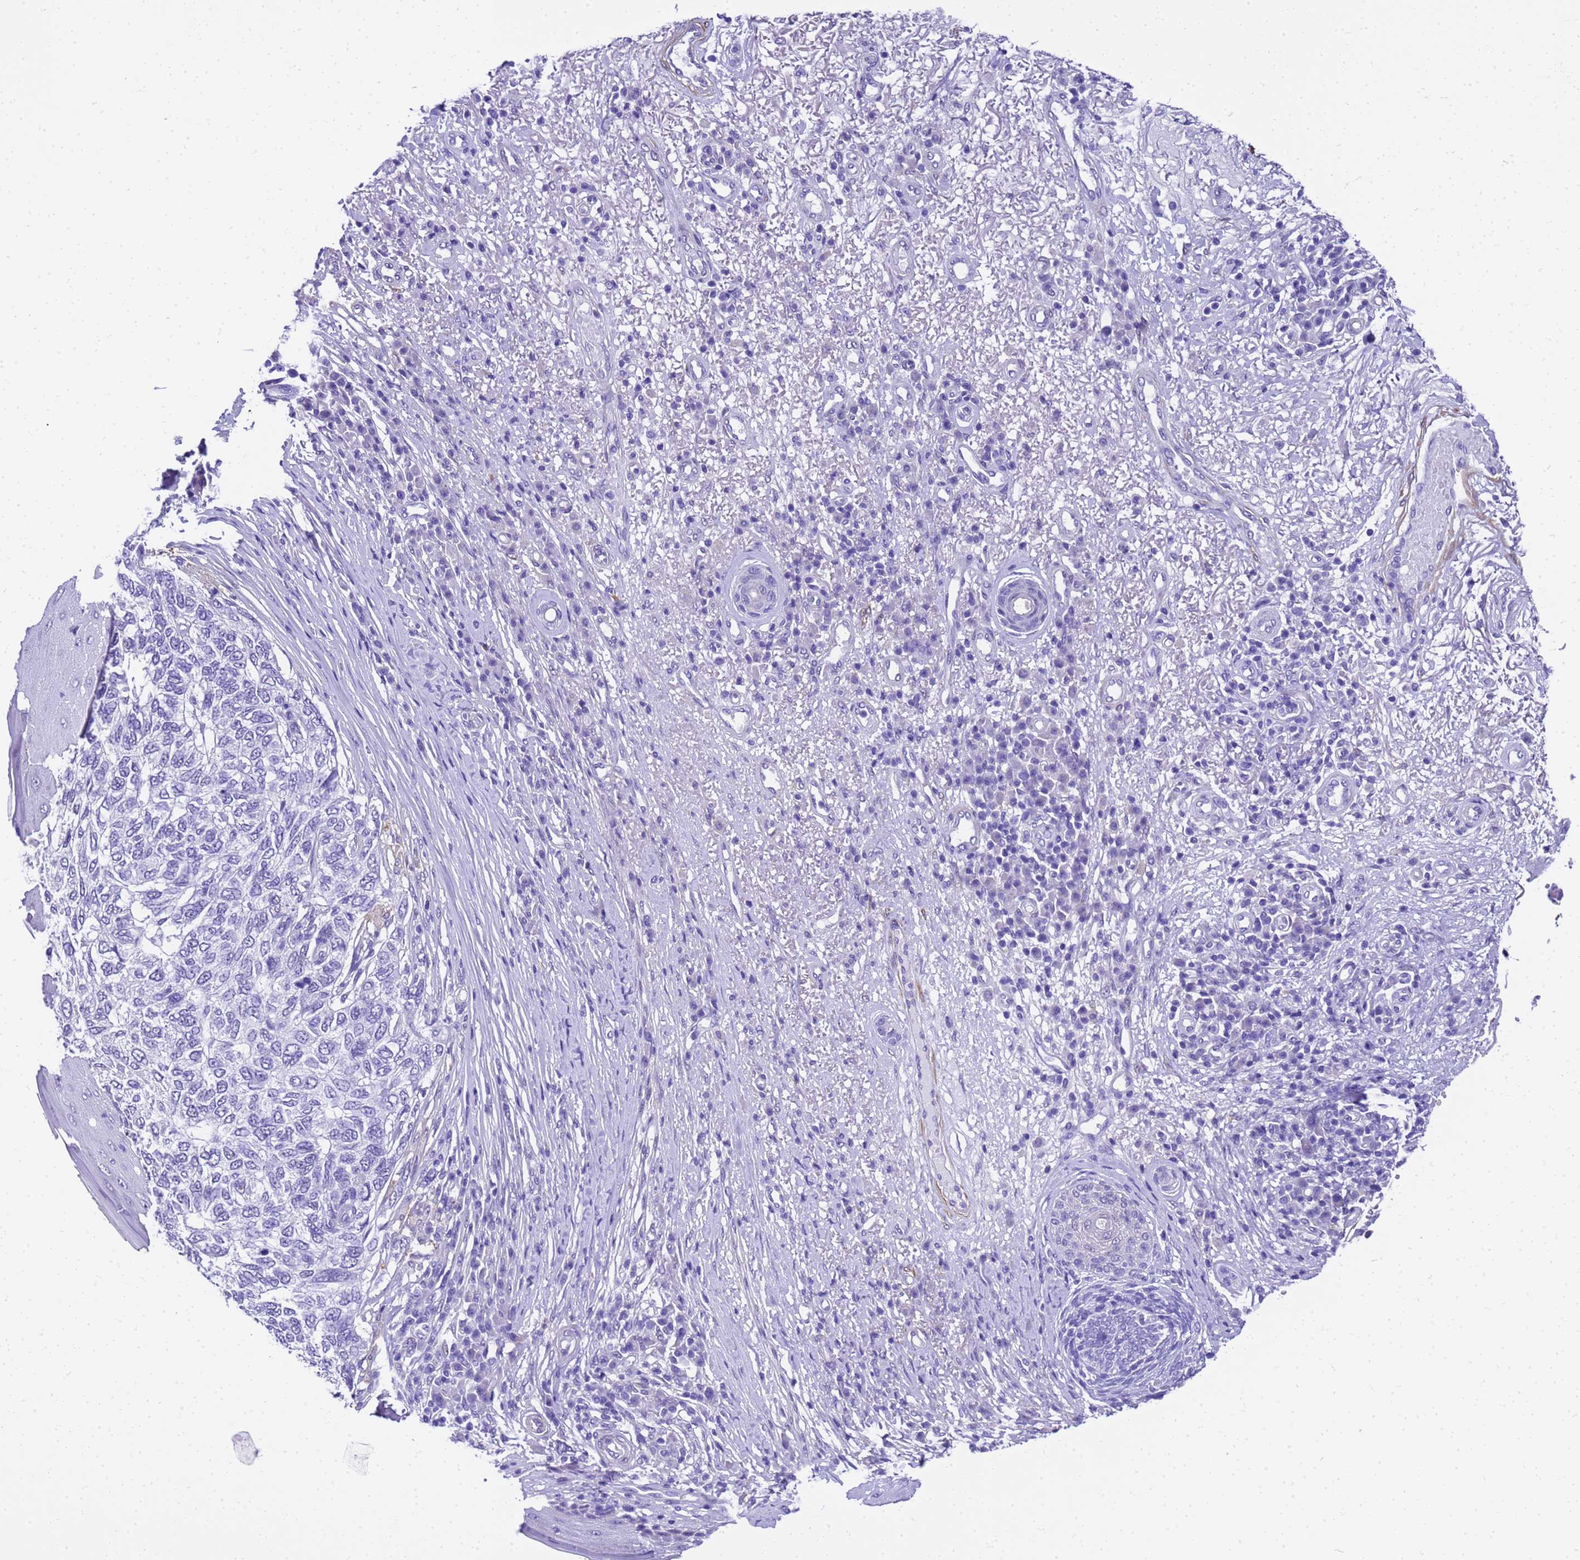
{"staining": {"intensity": "negative", "quantity": "none", "location": "none"}, "tissue": "skin cancer", "cell_type": "Tumor cells", "image_type": "cancer", "snomed": [{"axis": "morphology", "description": "Basal cell carcinoma"}, {"axis": "topography", "description": "Skin"}], "caption": "Tumor cells are negative for protein expression in human skin cancer (basal cell carcinoma).", "gene": "HSPB6", "patient": {"sex": "female", "age": 65}}